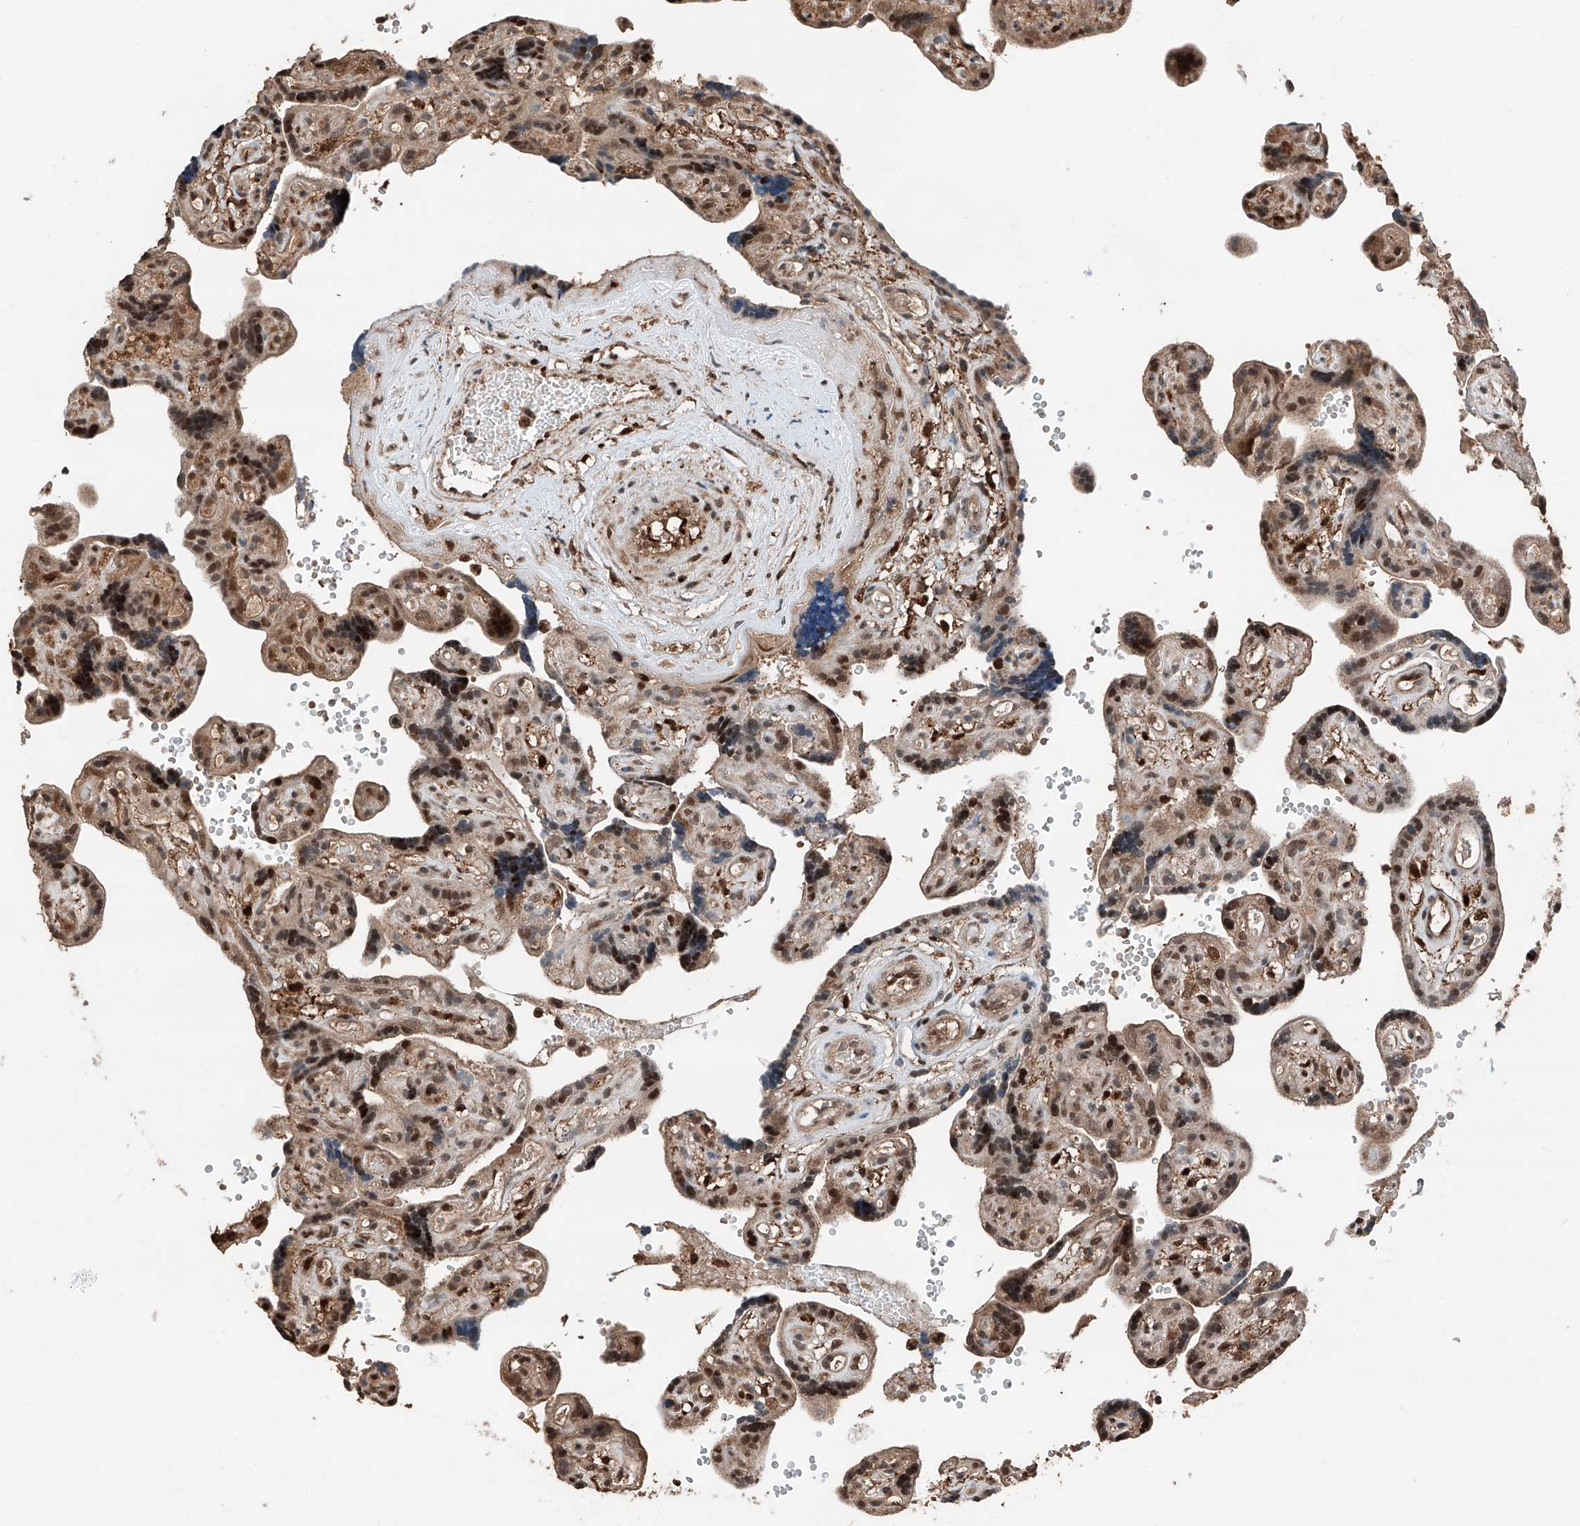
{"staining": {"intensity": "strong", "quantity": ">75%", "location": "cytoplasmic/membranous,nuclear"}, "tissue": "placenta", "cell_type": "Decidual cells", "image_type": "normal", "snomed": [{"axis": "morphology", "description": "Normal tissue, NOS"}, {"axis": "topography", "description": "Placenta"}], "caption": "Decidual cells exhibit high levels of strong cytoplasmic/membranous,nuclear positivity in about >75% of cells in unremarkable placenta.", "gene": "RMND1", "patient": {"sex": "female", "age": 30}}